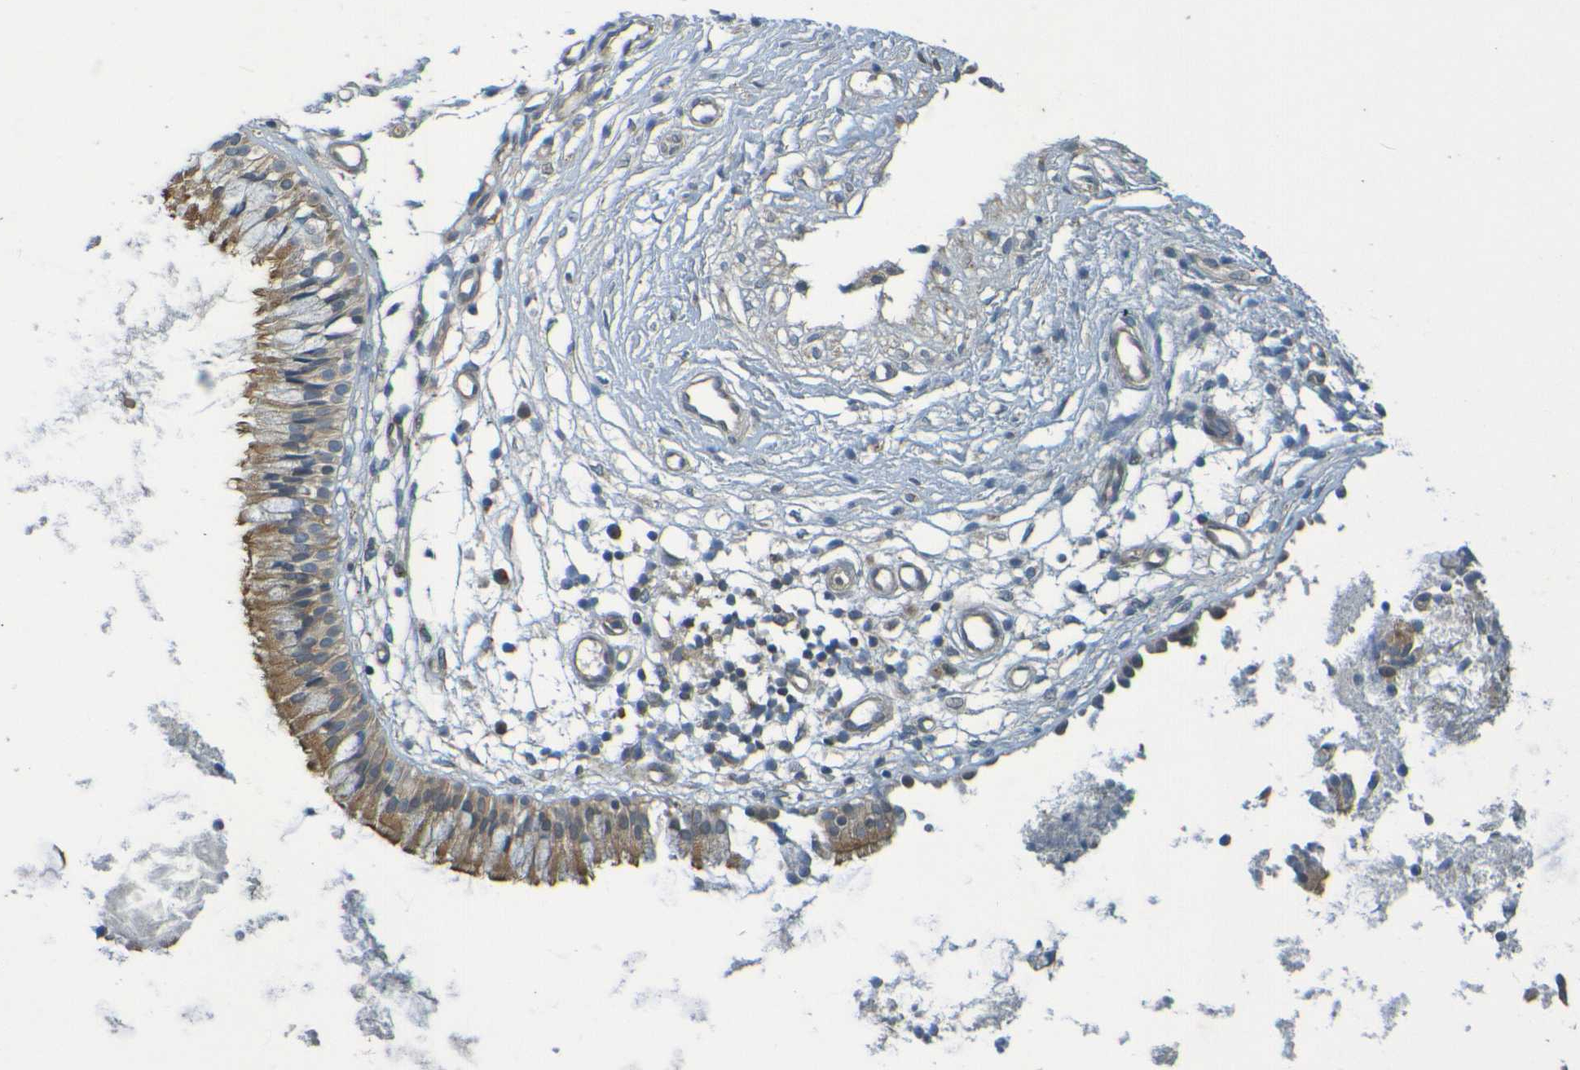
{"staining": {"intensity": "moderate", "quantity": ">75%", "location": "cytoplasmic/membranous"}, "tissue": "nasopharynx", "cell_type": "Respiratory epithelial cells", "image_type": "normal", "snomed": [{"axis": "morphology", "description": "Normal tissue, NOS"}, {"axis": "topography", "description": "Nasopharynx"}], "caption": "This micrograph reveals normal nasopharynx stained with immunohistochemistry to label a protein in brown. The cytoplasmic/membranous of respiratory epithelial cells show moderate positivity for the protein. Nuclei are counter-stained blue.", "gene": "CYP4F2", "patient": {"sex": "male", "age": 21}}